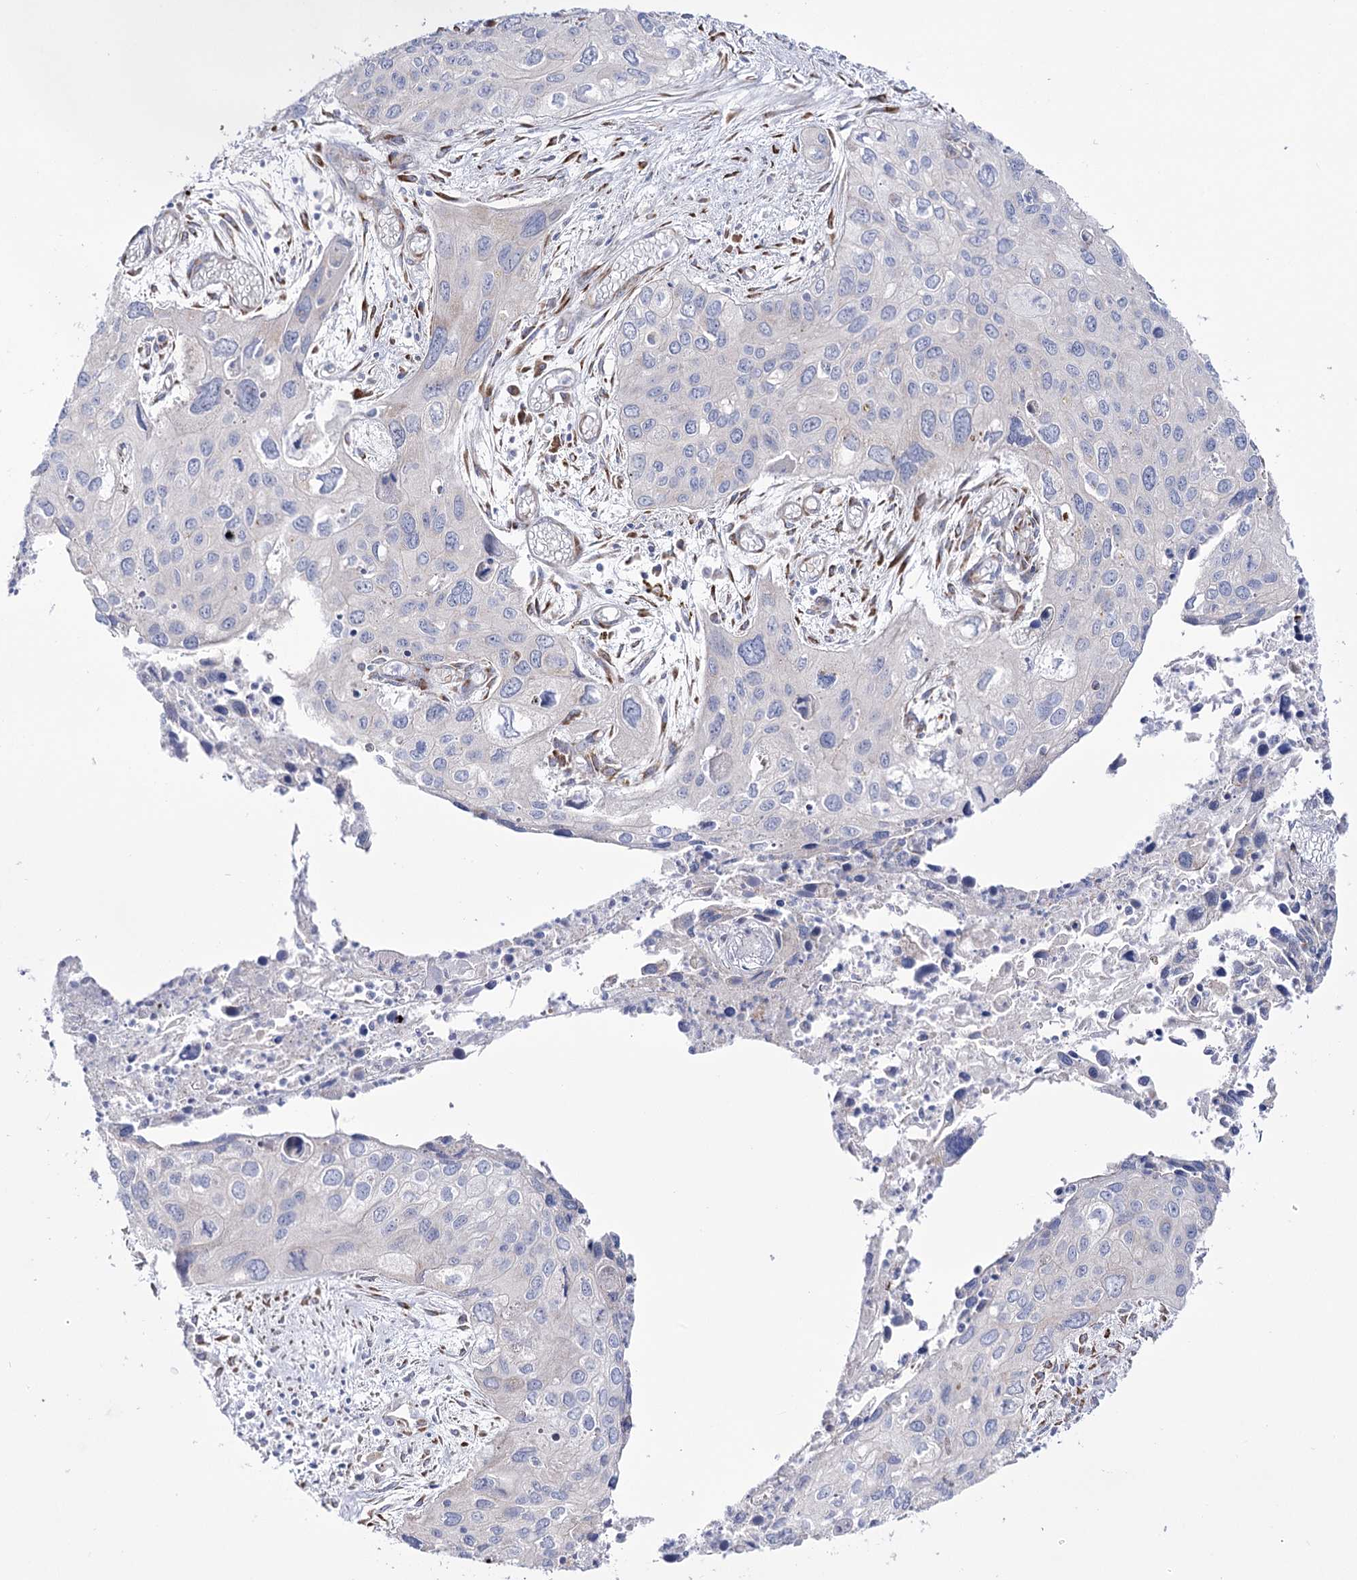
{"staining": {"intensity": "negative", "quantity": "none", "location": "none"}, "tissue": "cervical cancer", "cell_type": "Tumor cells", "image_type": "cancer", "snomed": [{"axis": "morphology", "description": "Squamous cell carcinoma, NOS"}, {"axis": "topography", "description": "Cervix"}], "caption": "Cervical squamous cell carcinoma was stained to show a protein in brown. There is no significant staining in tumor cells.", "gene": "METTL5", "patient": {"sex": "female", "age": 55}}